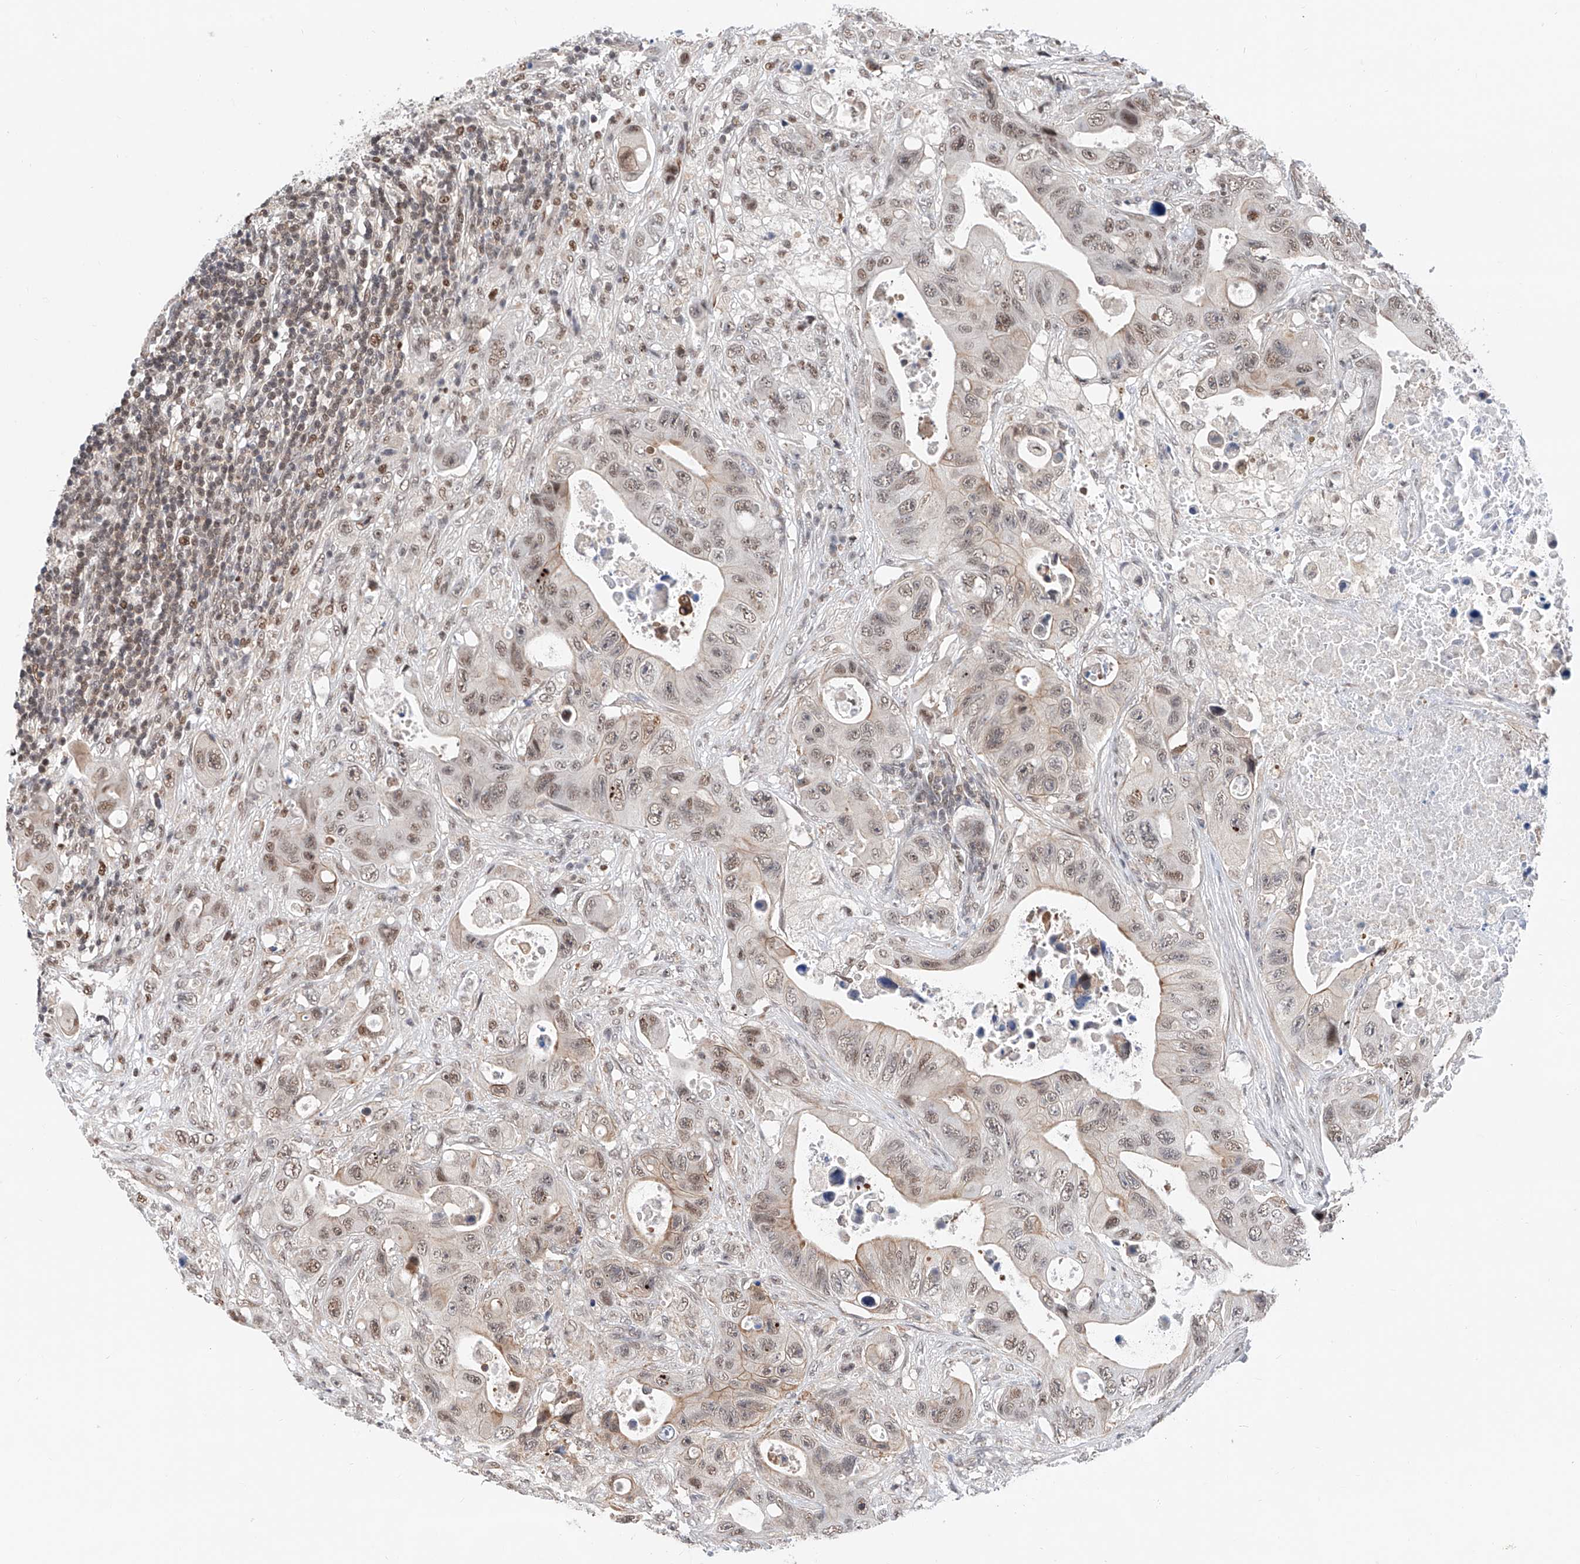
{"staining": {"intensity": "moderate", "quantity": "25%-75%", "location": "cytoplasmic/membranous,nuclear"}, "tissue": "colorectal cancer", "cell_type": "Tumor cells", "image_type": "cancer", "snomed": [{"axis": "morphology", "description": "Adenocarcinoma, NOS"}, {"axis": "topography", "description": "Colon"}], "caption": "Immunohistochemical staining of colorectal adenocarcinoma demonstrates medium levels of moderate cytoplasmic/membranous and nuclear protein staining in about 25%-75% of tumor cells.", "gene": "SNRNP200", "patient": {"sex": "female", "age": 46}}